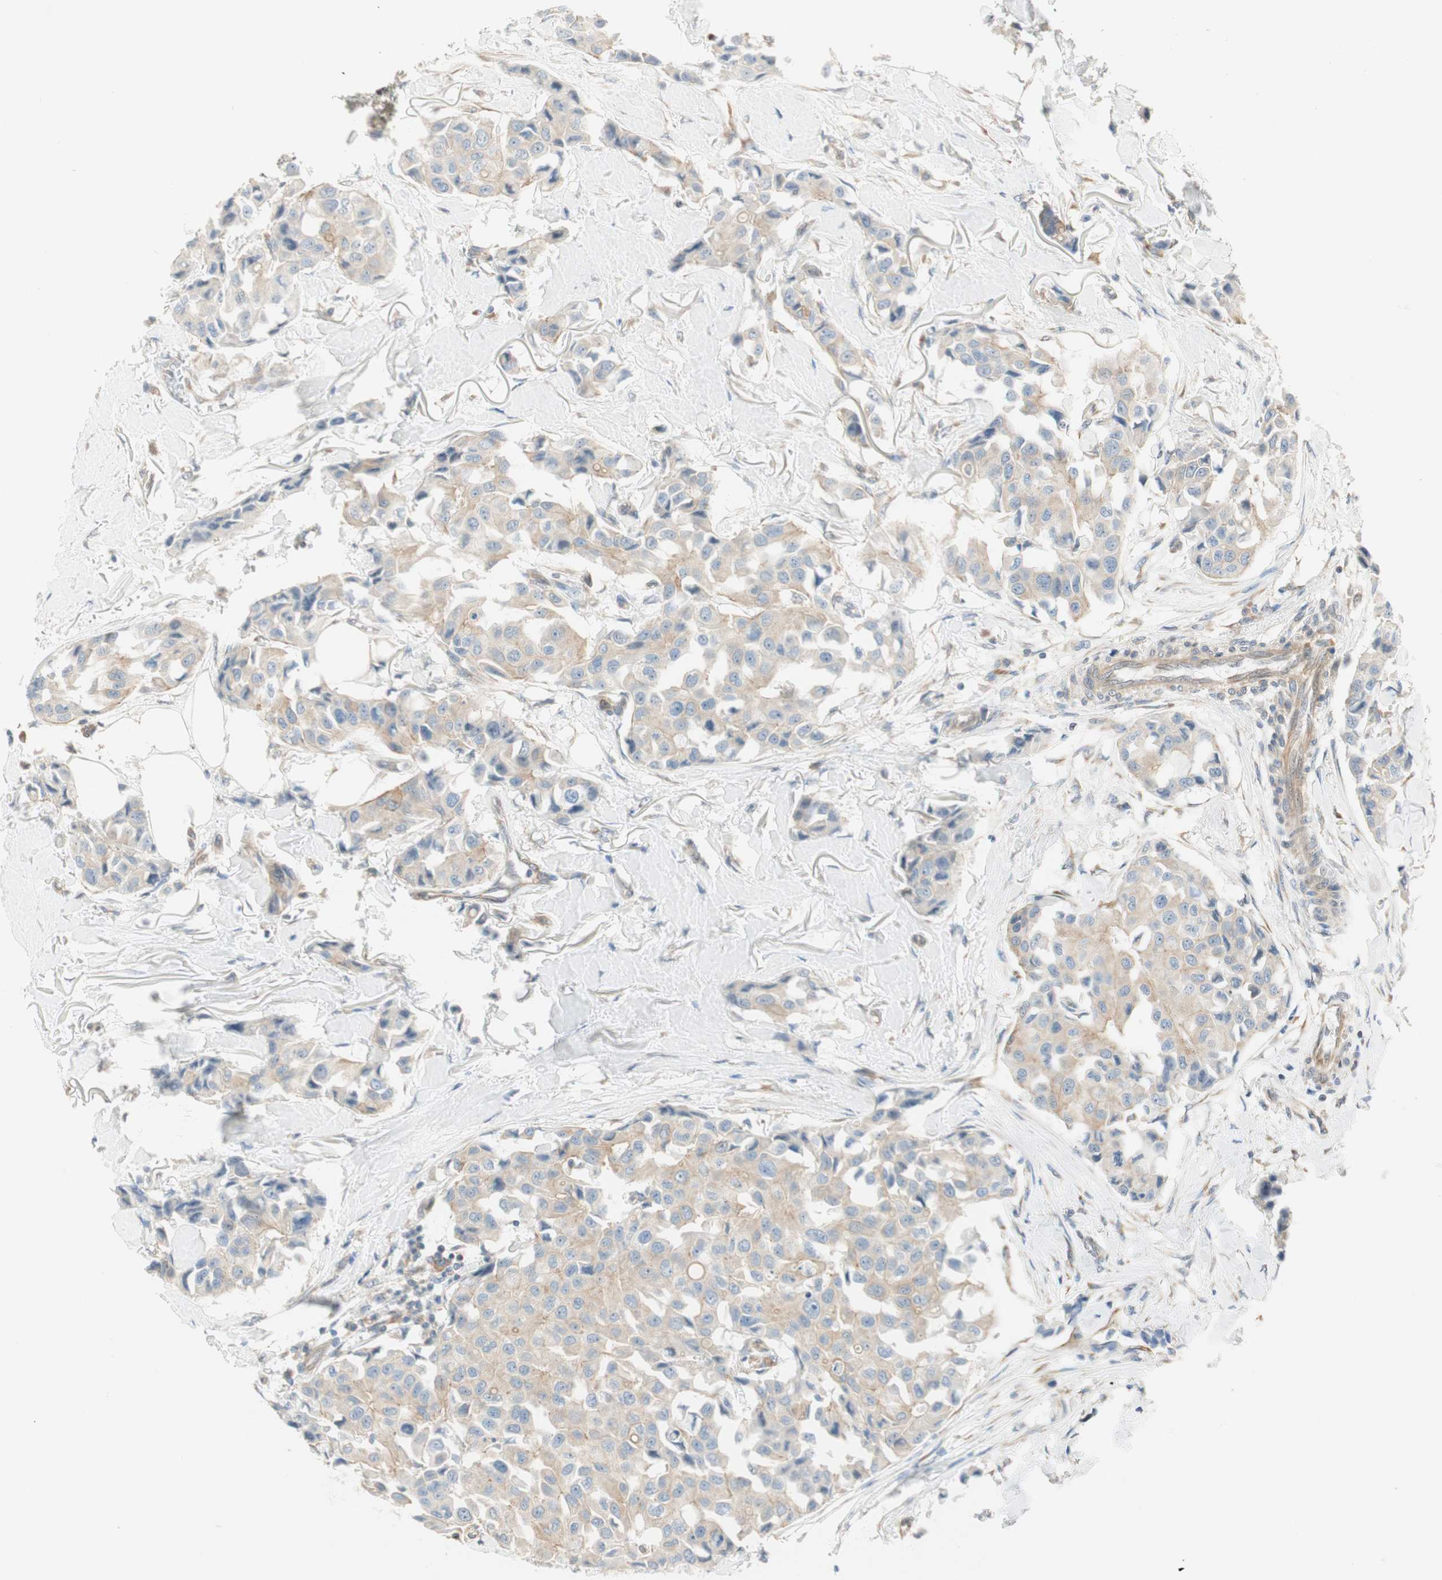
{"staining": {"intensity": "weak", "quantity": ">75%", "location": "cytoplasmic/membranous"}, "tissue": "breast cancer", "cell_type": "Tumor cells", "image_type": "cancer", "snomed": [{"axis": "morphology", "description": "Duct carcinoma"}, {"axis": "topography", "description": "Breast"}], "caption": "Human invasive ductal carcinoma (breast) stained with a brown dye displays weak cytoplasmic/membranous positive positivity in approximately >75% of tumor cells.", "gene": "CDK3", "patient": {"sex": "female", "age": 80}}